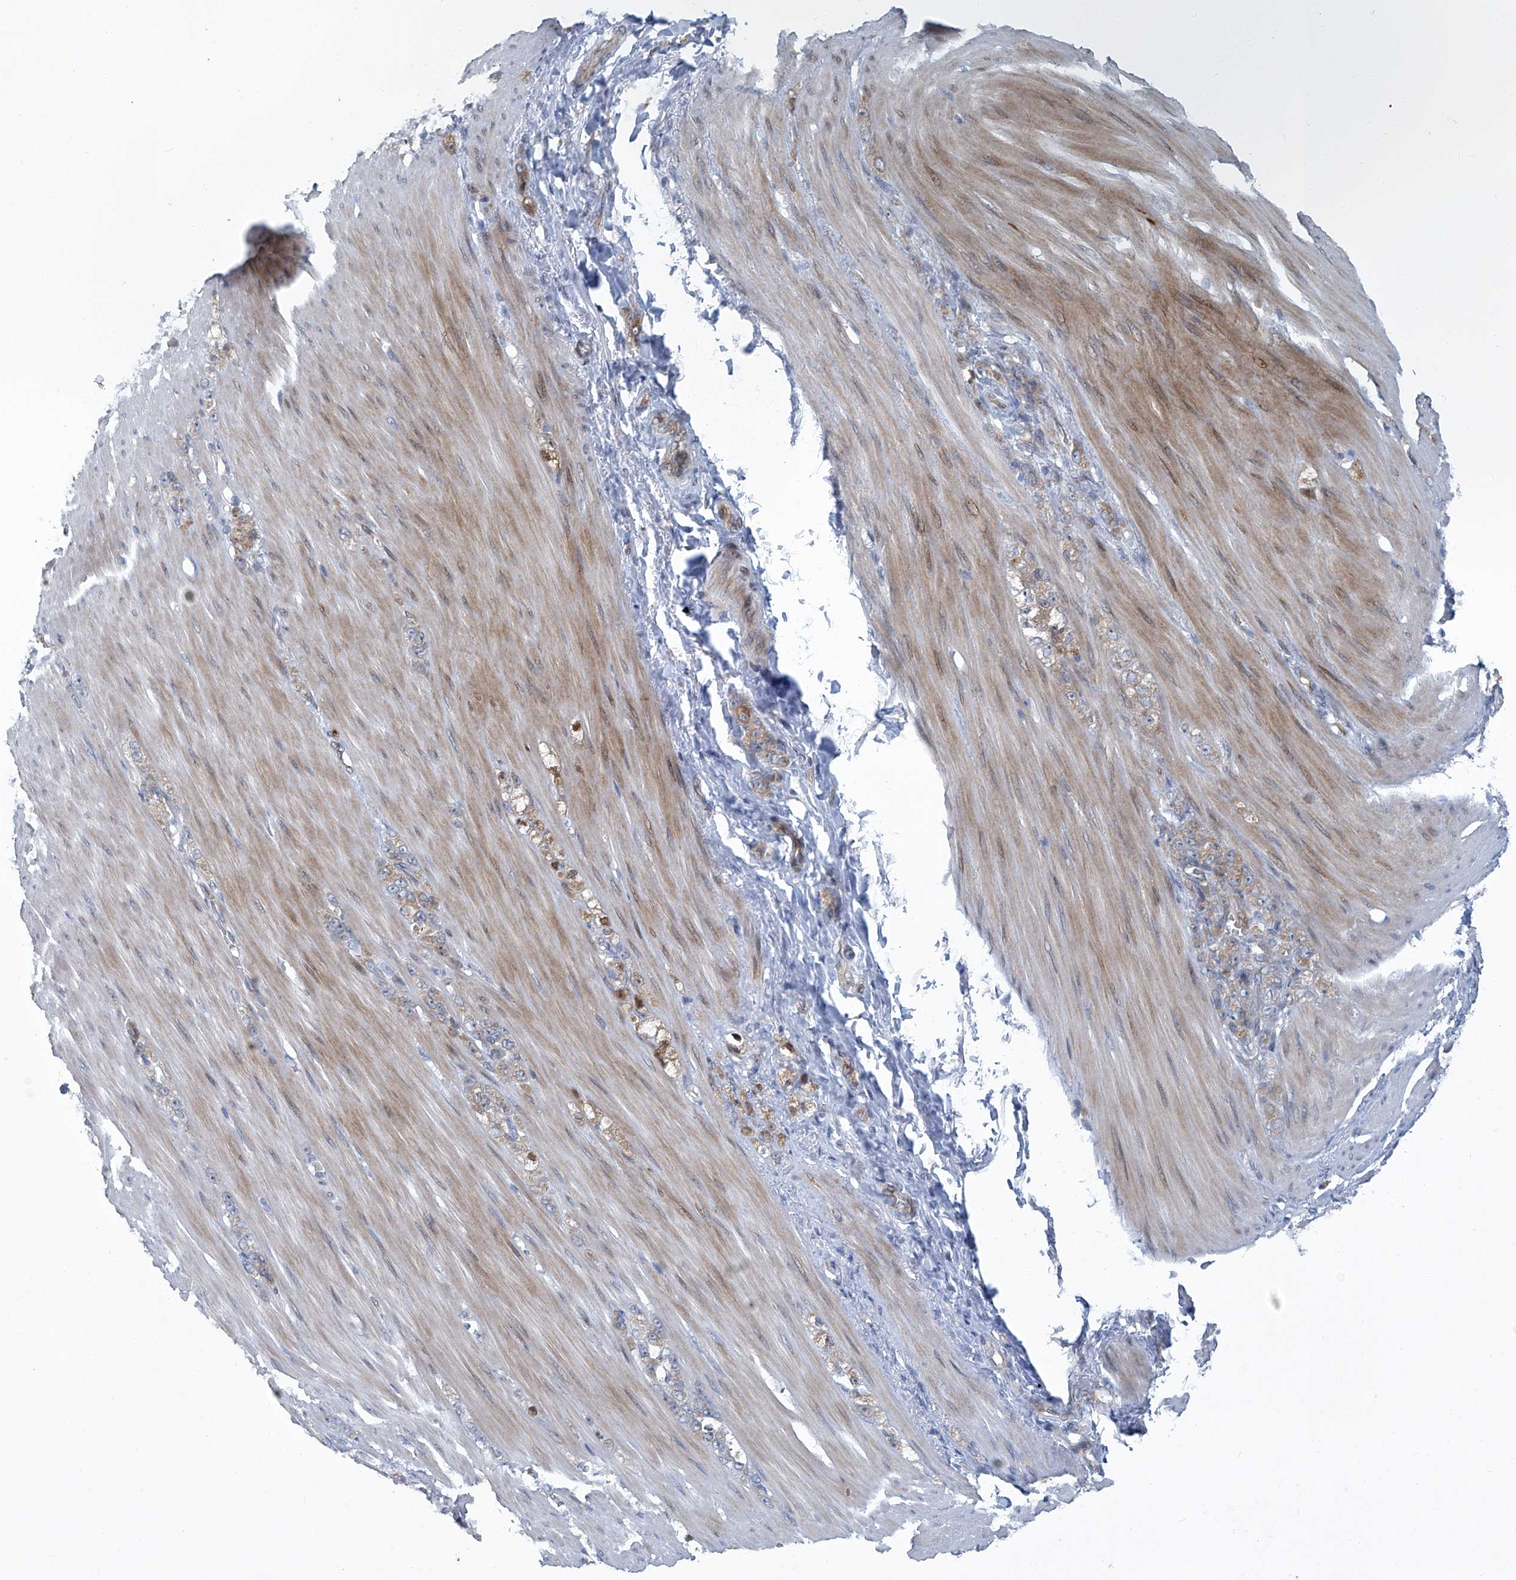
{"staining": {"intensity": "weak", "quantity": "25%-75%", "location": "cytoplasmic/membranous"}, "tissue": "stomach cancer", "cell_type": "Tumor cells", "image_type": "cancer", "snomed": [{"axis": "morphology", "description": "Normal tissue, NOS"}, {"axis": "morphology", "description": "Adenocarcinoma, NOS"}, {"axis": "topography", "description": "Stomach"}], "caption": "Protein expression by immunohistochemistry (IHC) exhibits weak cytoplasmic/membranous staining in approximately 25%-75% of tumor cells in stomach cancer (adenocarcinoma). Using DAB (3,3'-diaminobenzidine) (brown) and hematoxylin (blue) stains, captured at high magnification using brightfield microscopy.", "gene": "GPR132", "patient": {"sex": "male", "age": 82}}